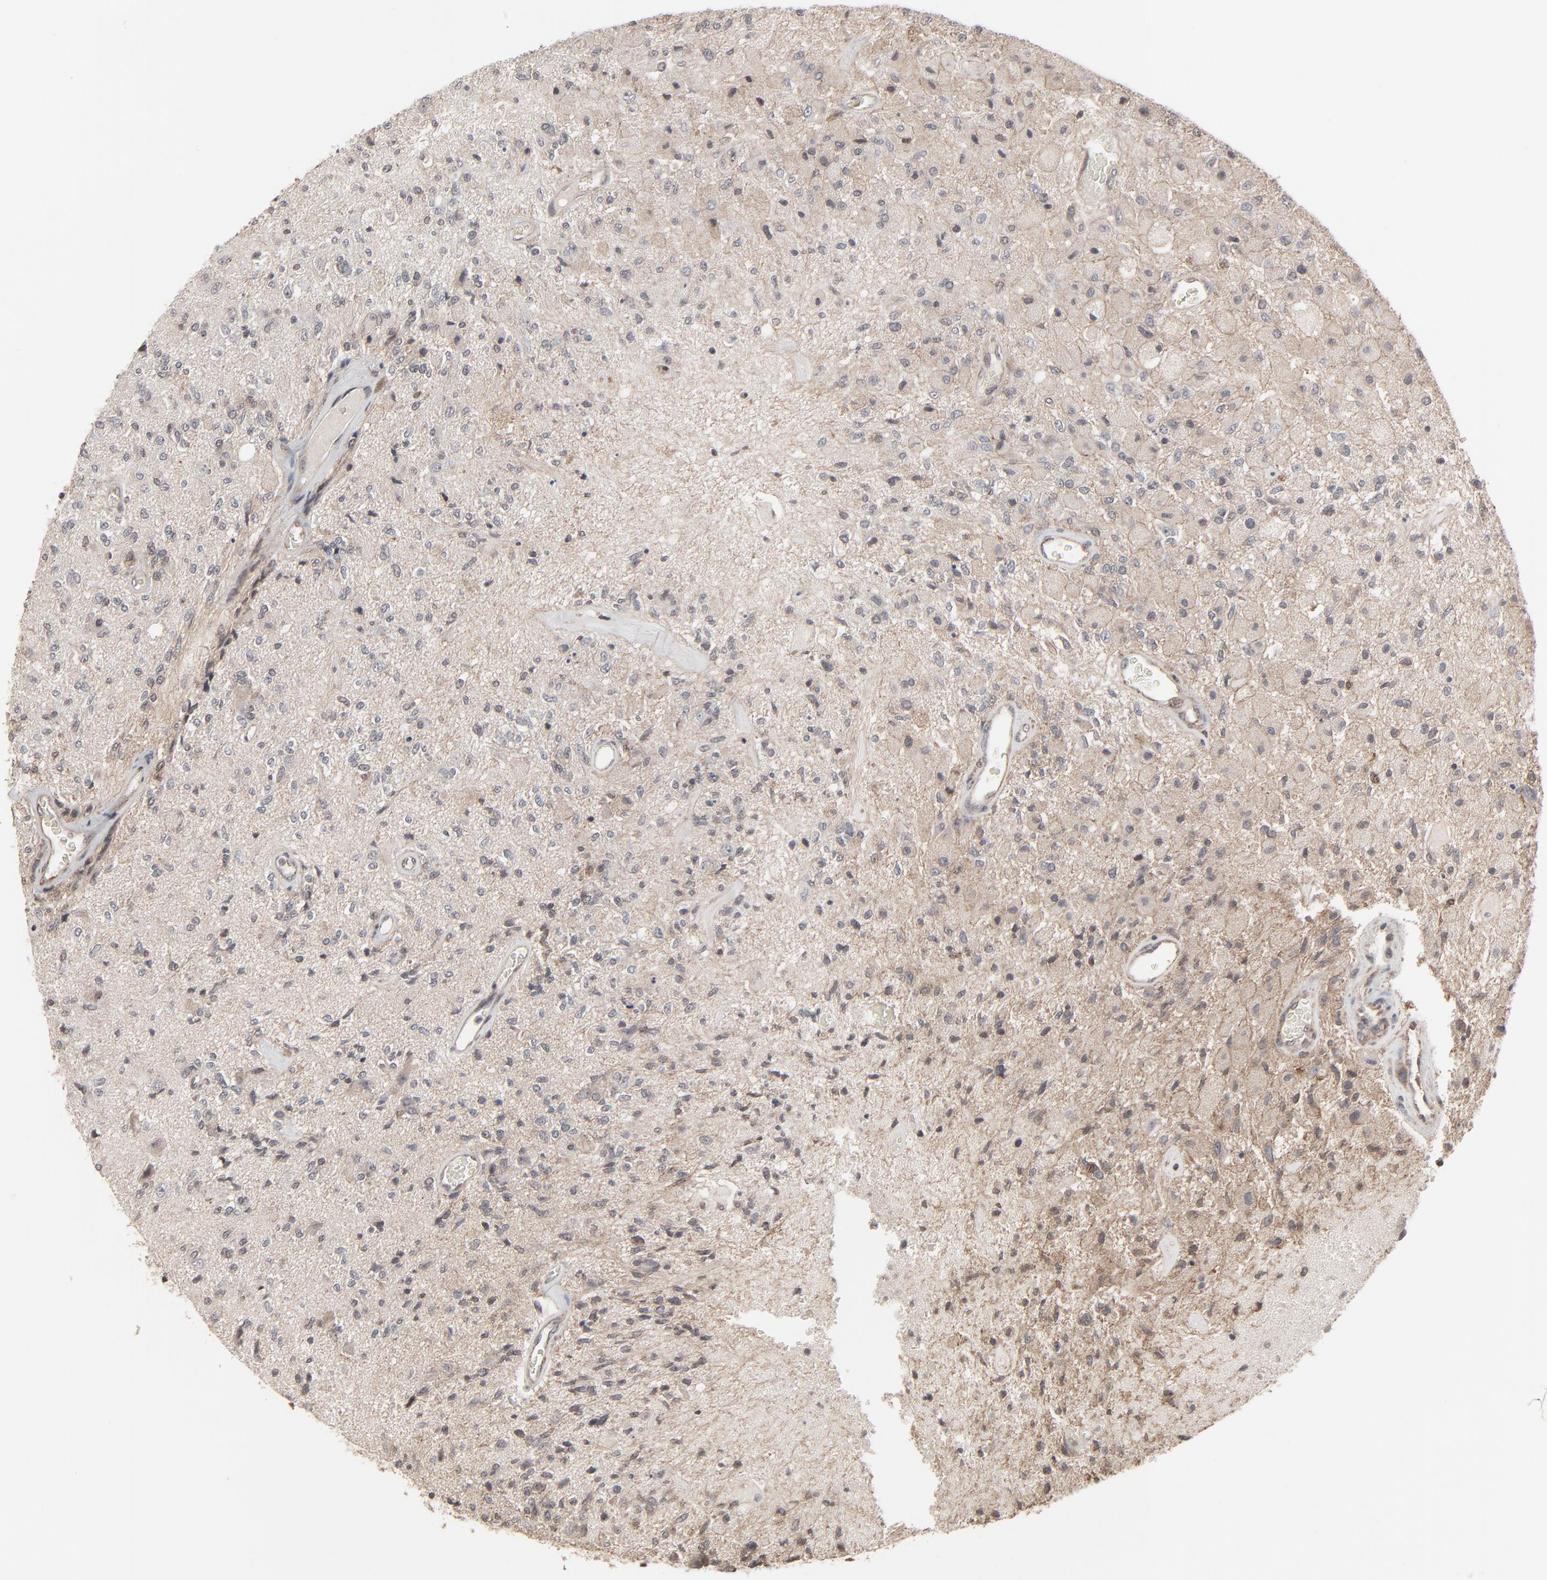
{"staining": {"intensity": "negative", "quantity": "none", "location": "none"}, "tissue": "glioma", "cell_type": "Tumor cells", "image_type": "cancer", "snomed": [{"axis": "morphology", "description": "Normal tissue, NOS"}, {"axis": "morphology", "description": "Glioma, malignant, High grade"}, {"axis": "topography", "description": "Cerebral cortex"}], "caption": "A micrograph of high-grade glioma (malignant) stained for a protein exhibits no brown staining in tumor cells.", "gene": "CTNND1", "patient": {"sex": "male", "age": 77}}